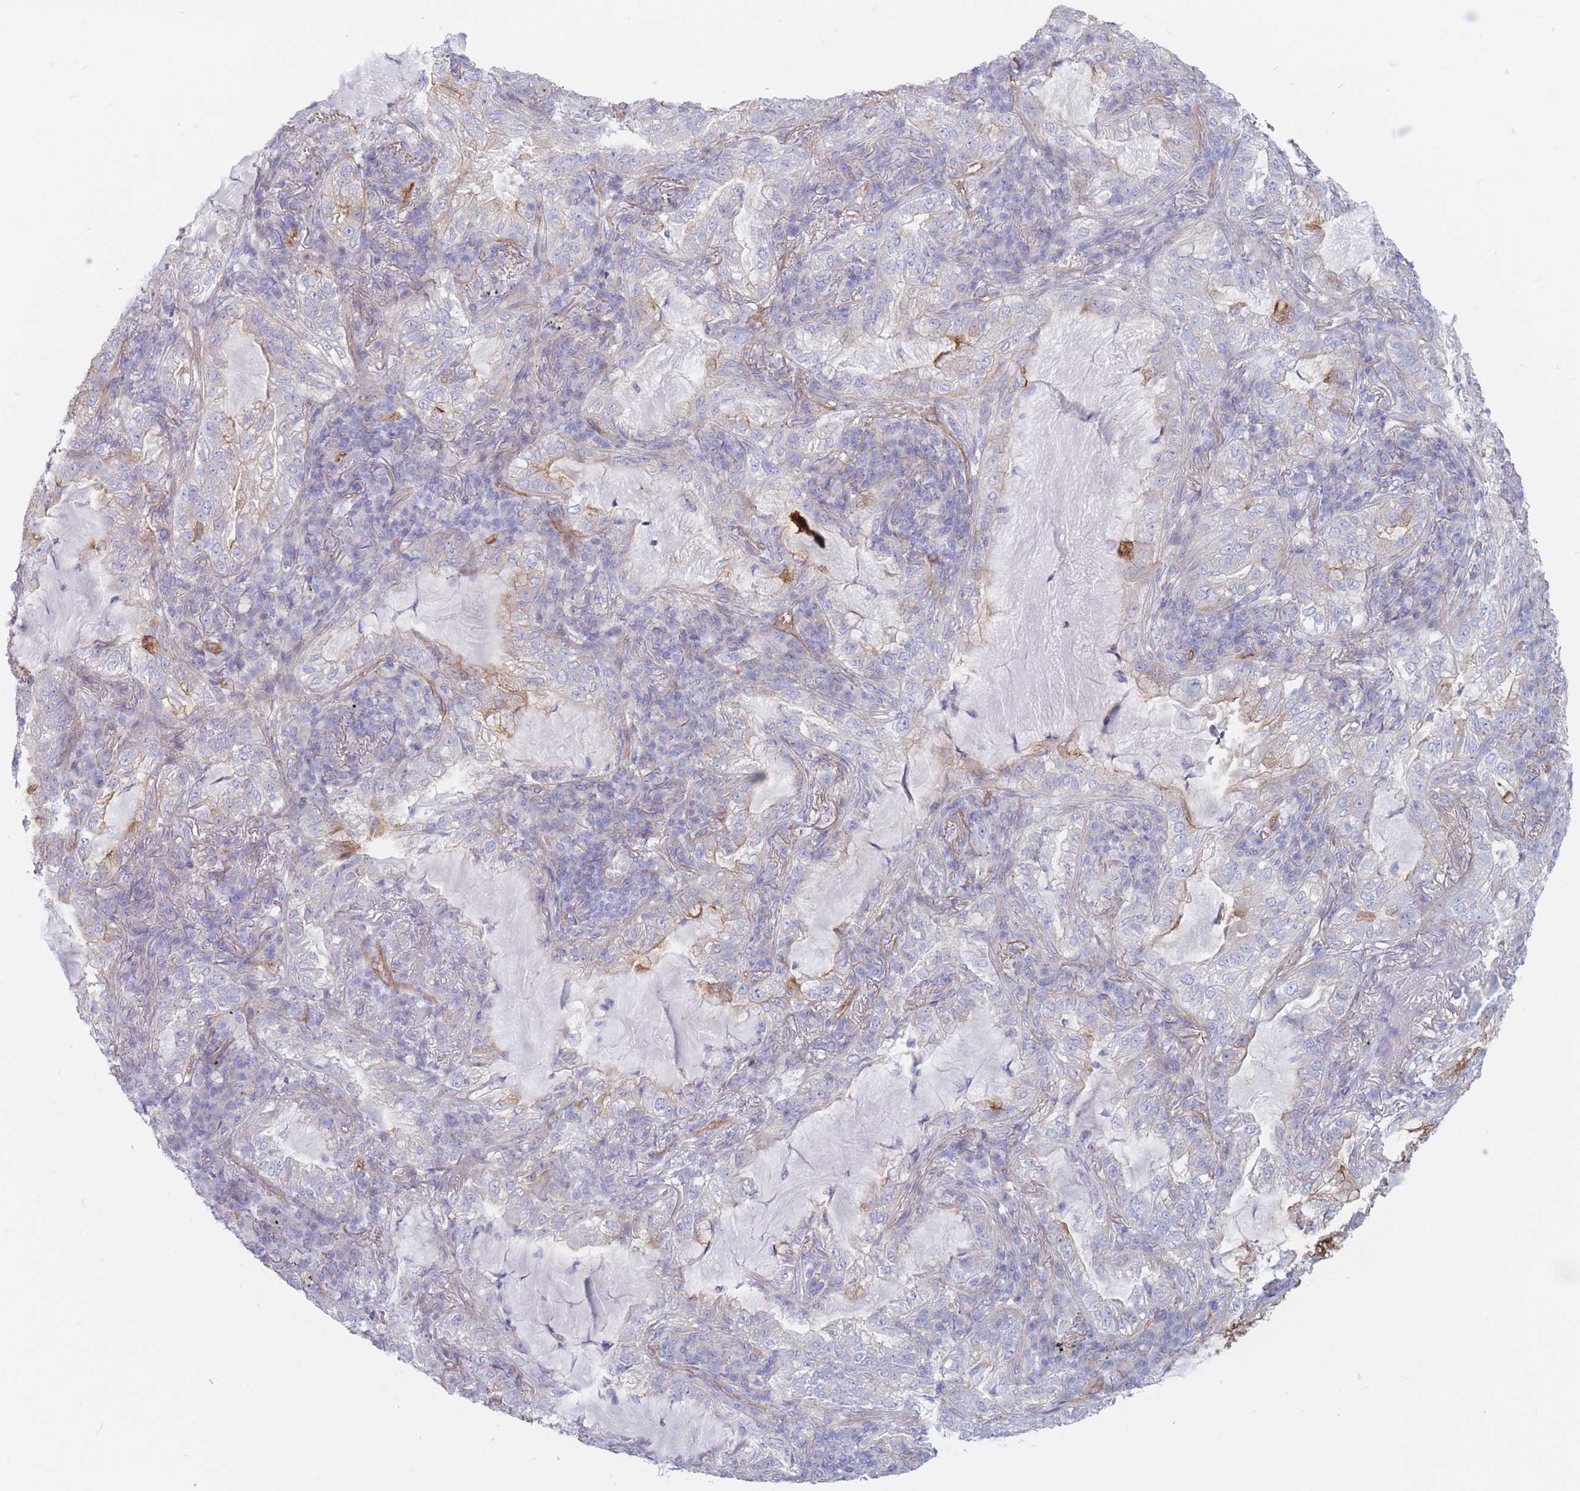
{"staining": {"intensity": "moderate", "quantity": "25%-75%", "location": "cytoplasmic/membranous"}, "tissue": "lung cancer", "cell_type": "Tumor cells", "image_type": "cancer", "snomed": [{"axis": "morphology", "description": "Adenocarcinoma, NOS"}, {"axis": "topography", "description": "Lung"}], "caption": "IHC photomicrograph of neoplastic tissue: human lung cancer stained using immunohistochemistry shows medium levels of moderate protein expression localized specifically in the cytoplasmic/membranous of tumor cells, appearing as a cytoplasmic/membranous brown color.", "gene": "PLPP1", "patient": {"sex": "female", "age": 73}}